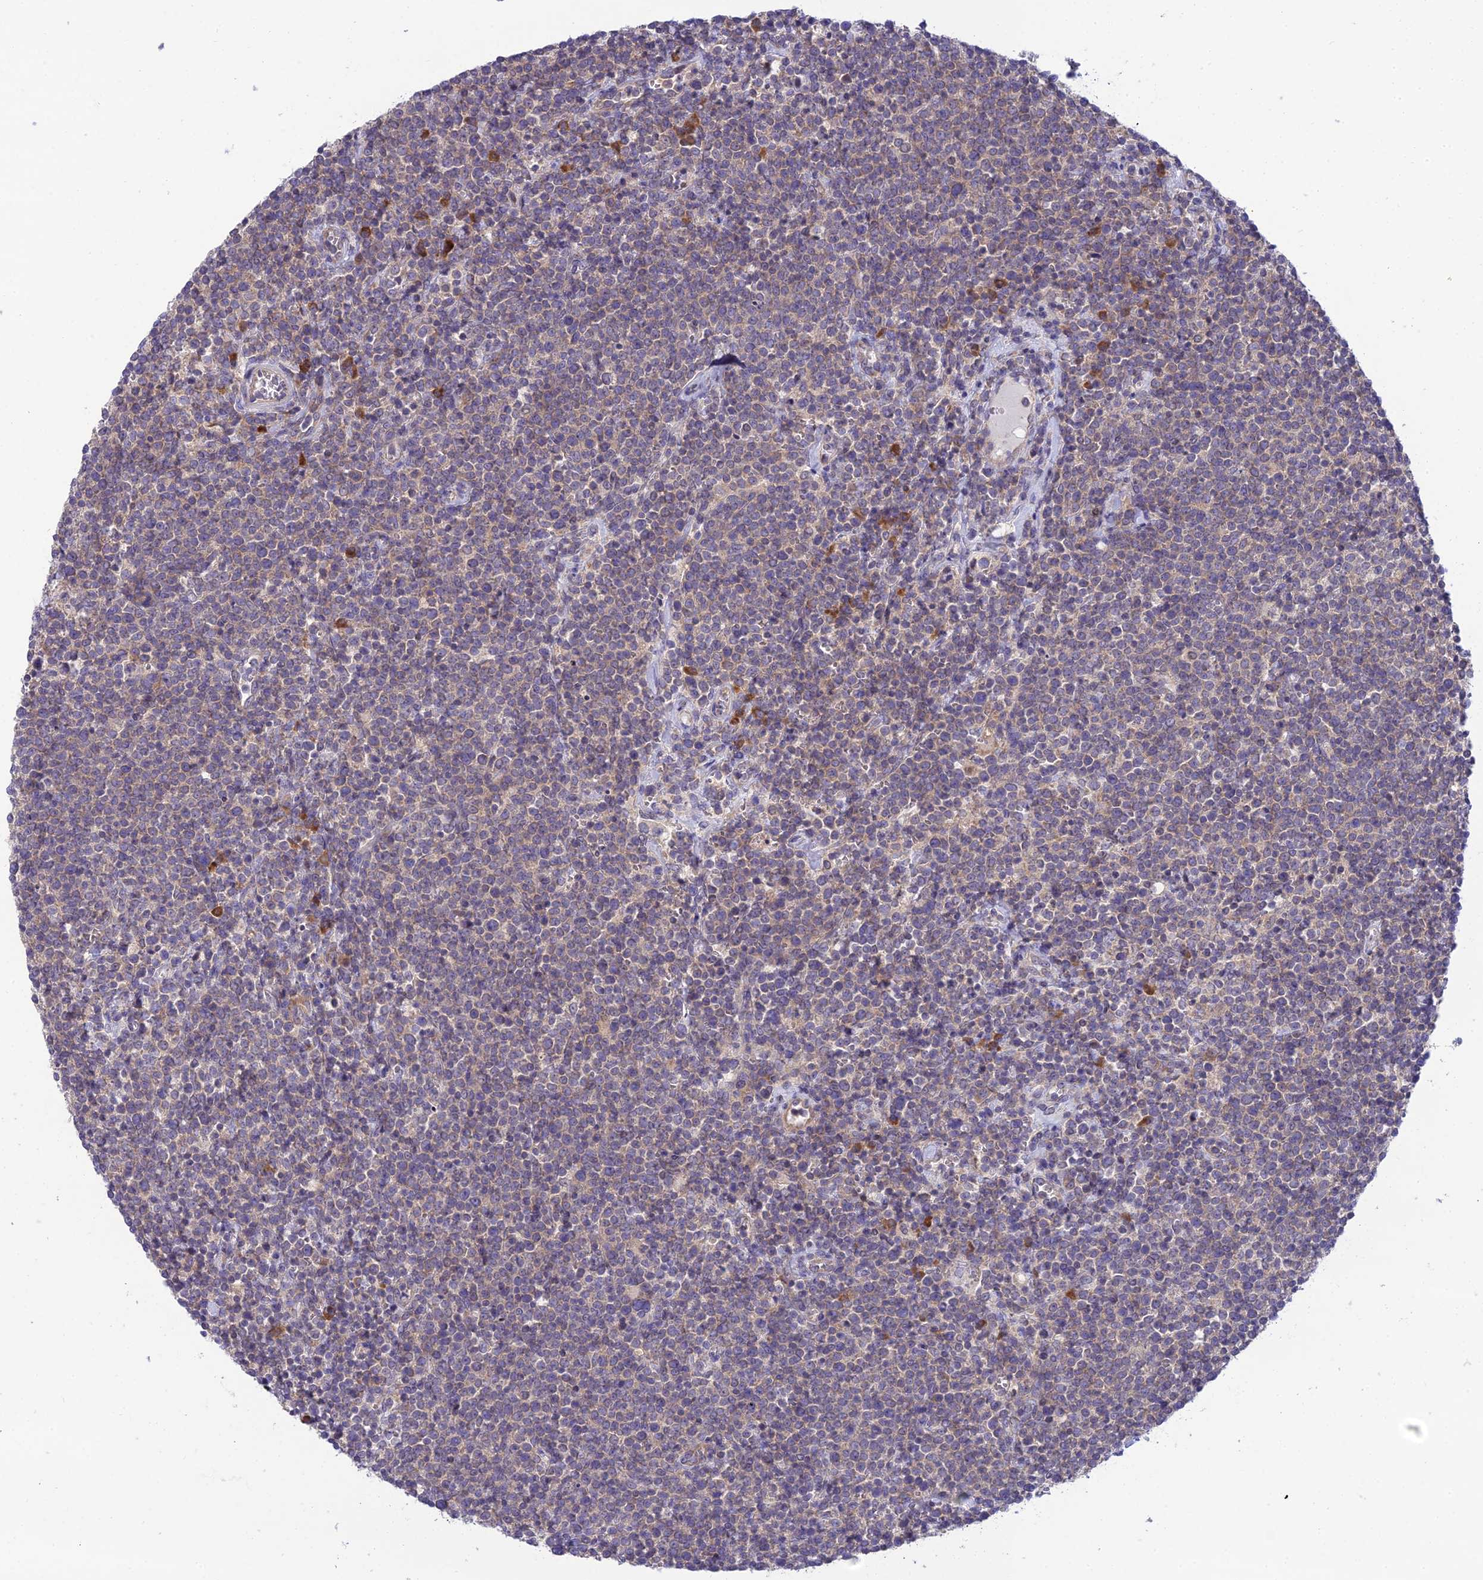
{"staining": {"intensity": "weak", "quantity": "25%-75%", "location": "cytoplasmic/membranous"}, "tissue": "lymphoma", "cell_type": "Tumor cells", "image_type": "cancer", "snomed": [{"axis": "morphology", "description": "Malignant lymphoma, non-Hodgkin's type, High grade"}, {"axis": "topography", "description": "Lymph node"}], "caption": "An immunohistochemistry (IHC) photomicrograph of tumor tissue is shown. Protein staining in brown shows weak cytoplasmic/membranous positivity in malignant lymphoma, non-Hodgkin's type (high-grade) within tumor cells.", "gene": "CLCN7", "patient": {"sex": "male", "age": 61}}